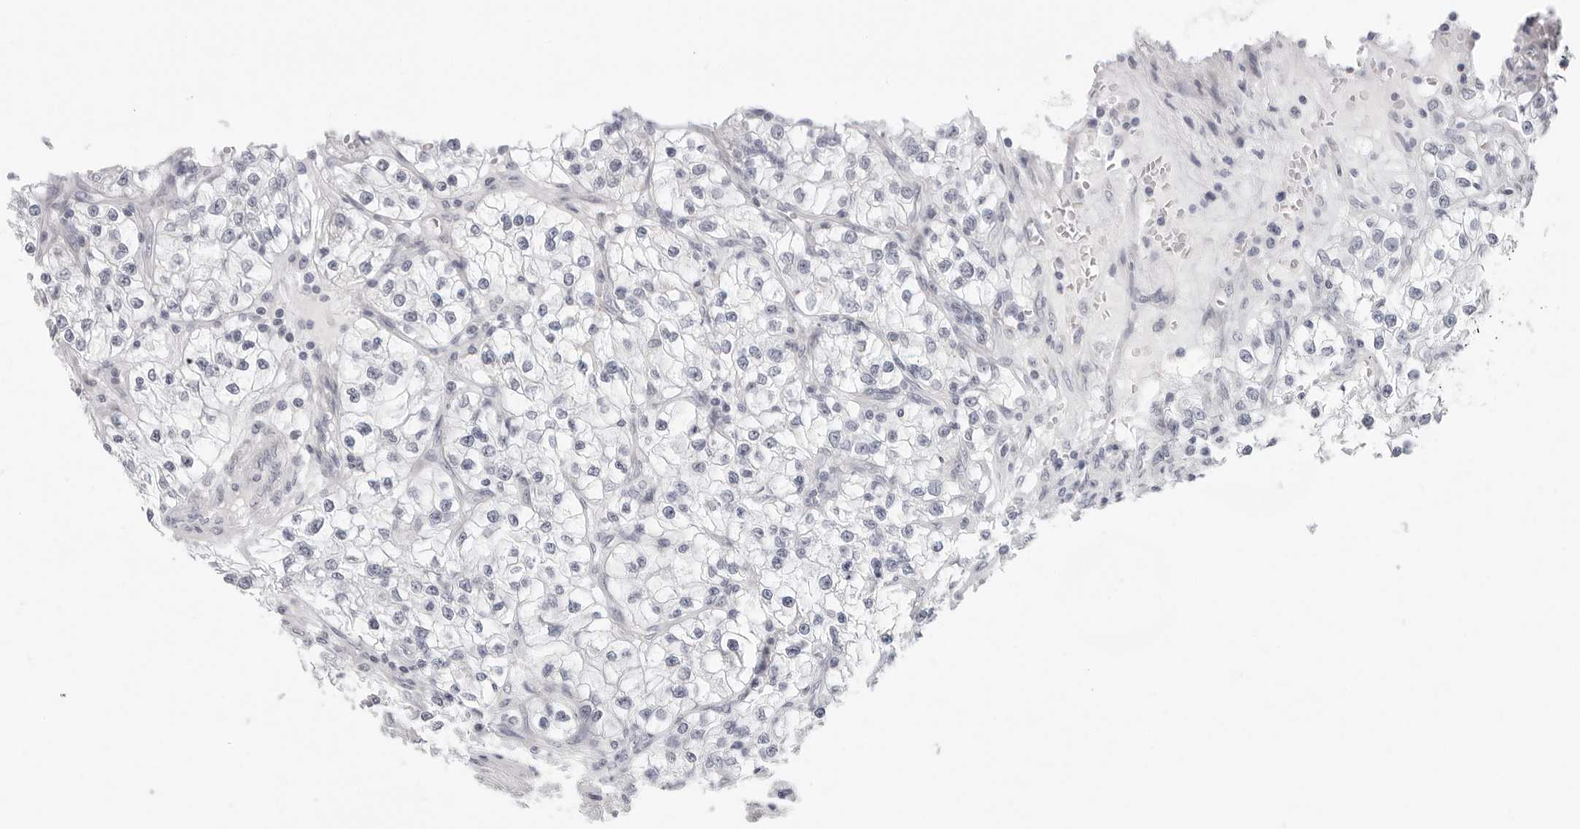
{"staining": {"intensity": "negative", "quantity": "none", "location": "none"}, "tissue": "renal cancer", "cell_type": "Tumor cells", "image_type": "cancer", "snomed": [{"axis": "morphology", "description": "Adenocarcinoma, NOS"}, {"axis": "topography", "description": "Kidney"}], "caption": "Immunohistochemical staining of human renal cancer exhibits no significant expression in tumor cells.", "gene": "CIART", "patient": {"sex": "female", "age": 57}}